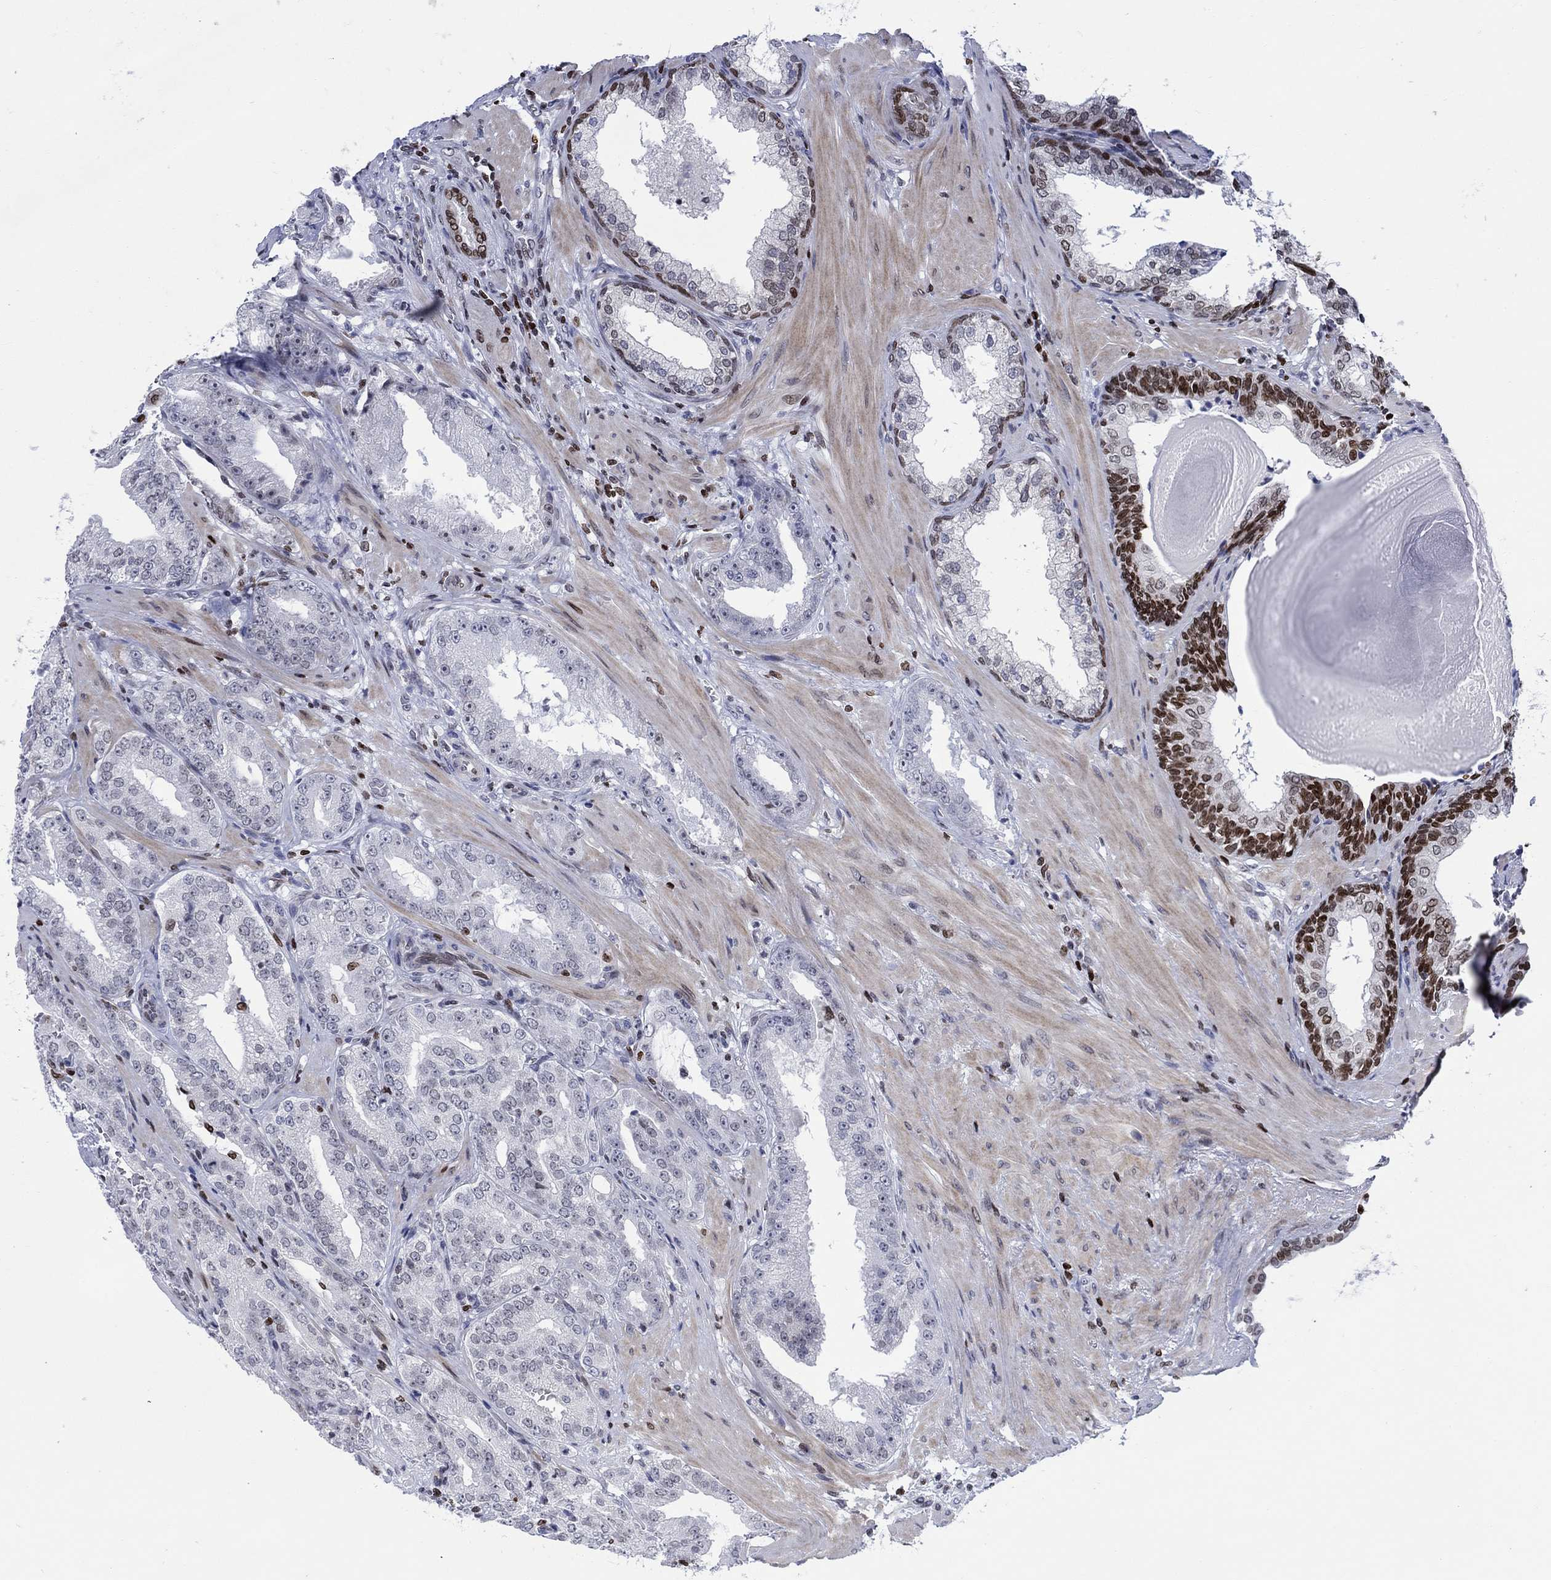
{"staining": {"intensity": "weak", "quantity": "<25%", "location": "nuclear"}, "tissue": "prostate cancer", "cell_type": "Tumor cells", "image_type": "cancer", "snomed": [{"axis": "morphology", "description": "Adenocarcinoma, Low grade"}, {"axis": "topography", "description": "Prostate"}], "caption": "A high-resolution histopathology image shows immunohistochemistry staining of prostate cancer, which reveals no significant positivity in tumor cells.", "gene": "HMGA1", "patient": {"sex": "male", "age": 62}}